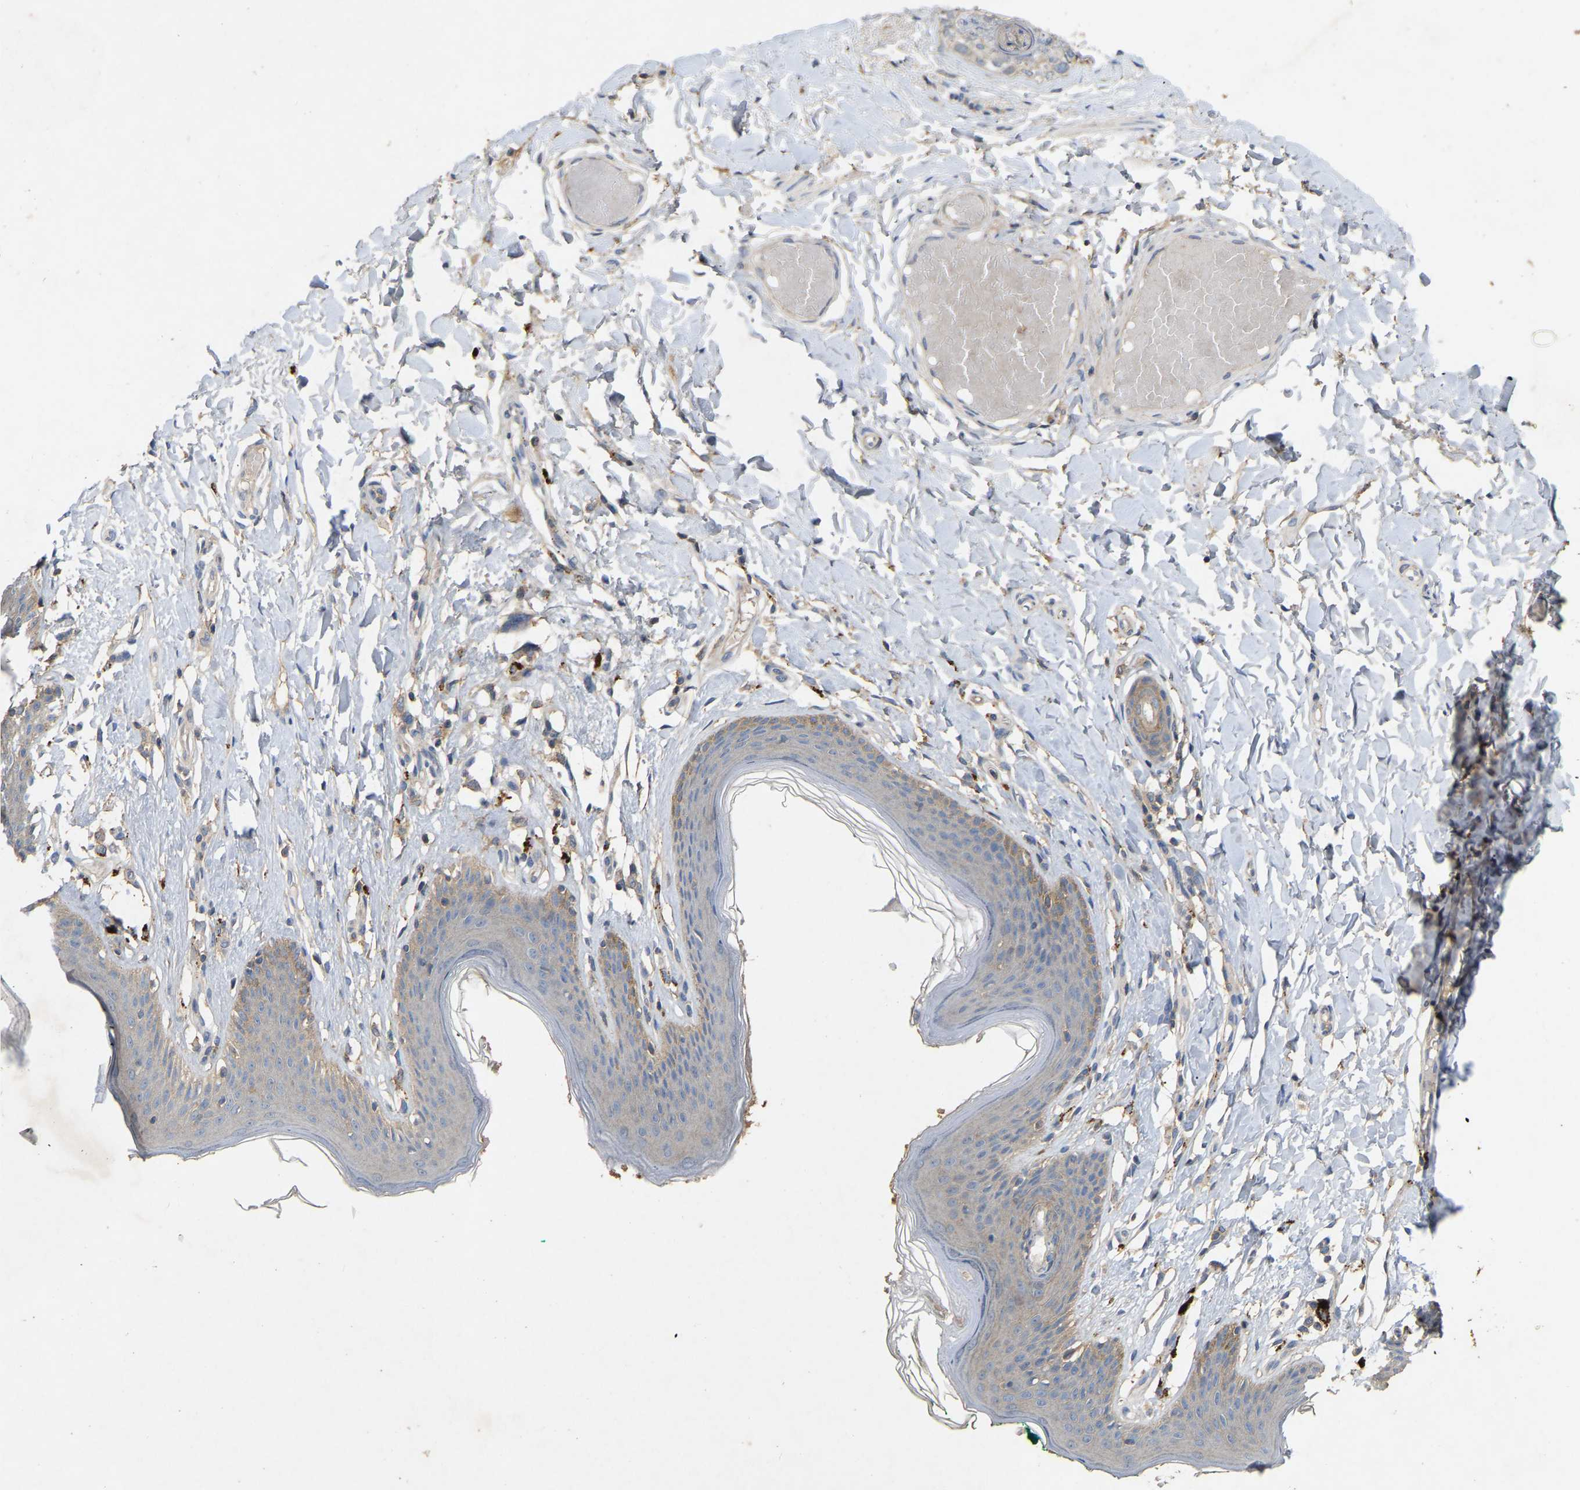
{"staining": {"intensity": "weak", "quantity": "<25%", "location": "cytoplasmic/membranous"}, "tissue": "skin", "cell_type": "Epidermal cells", "image_type": "normal", "snomed": [{"axis": "morphology", "description": "Normal tissue, NOS"}, {"axis": "topography", "description": "Vulva"}], "caption": "This is a histopathology image of immunohistochemistry (IHC) staining of unremarkable skin, which shows no staining in epidermal cells.", "gene": "LPAR2", "patient": {"sex": "female", "age": 66}}